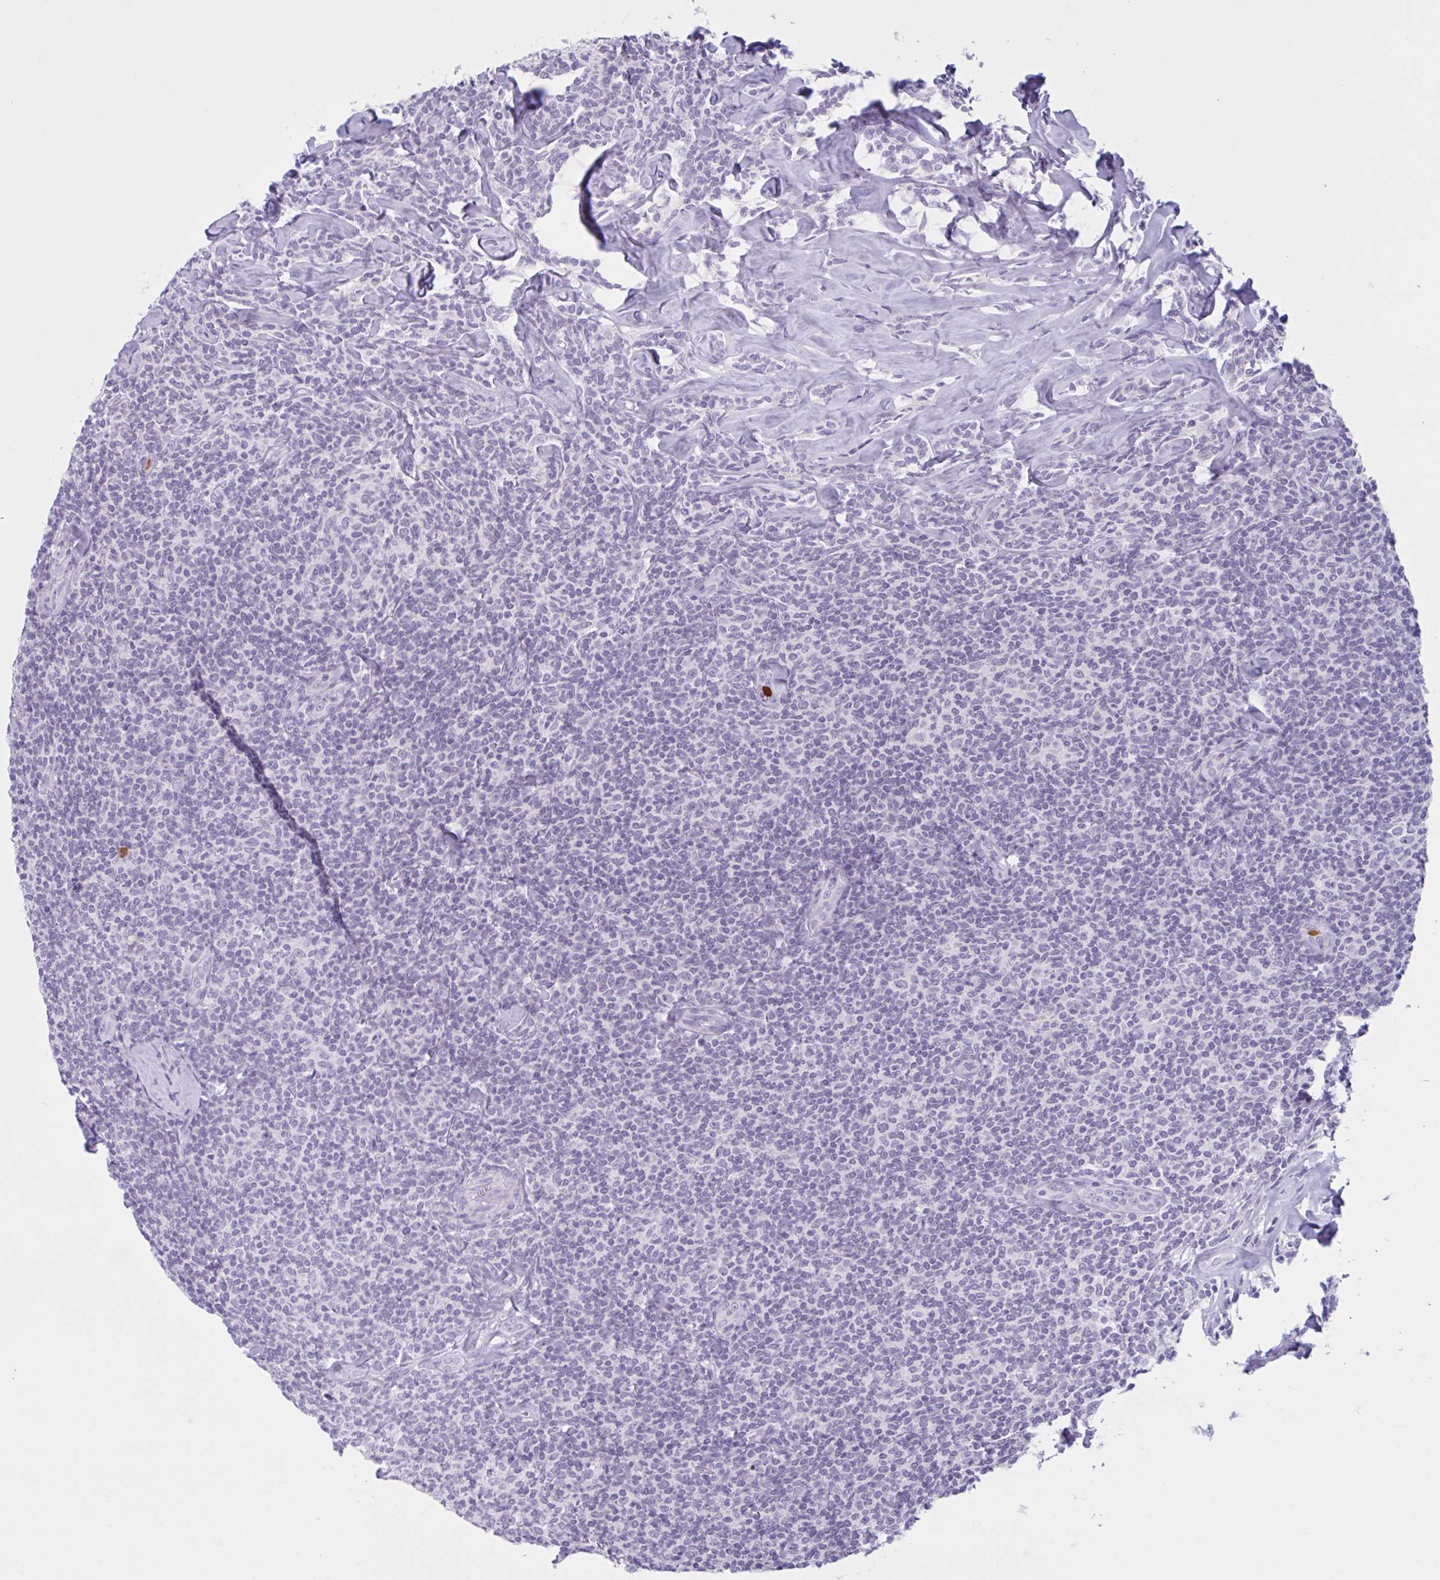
{"staining": {"intensity": "negative", "quantity": "none", "location": "none"}, "tissue": "lymphoma", "cell_type": "Tumor cells", "image_type": "cancer", "snomed": [{"axis": "morphology", "description": "Malignant lymphoma, non-Hodgkin's type, Low grade"}, {"axis": "topography", "description": "Lymph node"}], "caption": "Immunohistochemistry (IHC) micrograph of neoplastic tissue: lymphoma stained with DAB displays no significant protein staining in tumor cells.", "gene": "CEP120", "patient": {"sex": "female", "age": 56}}